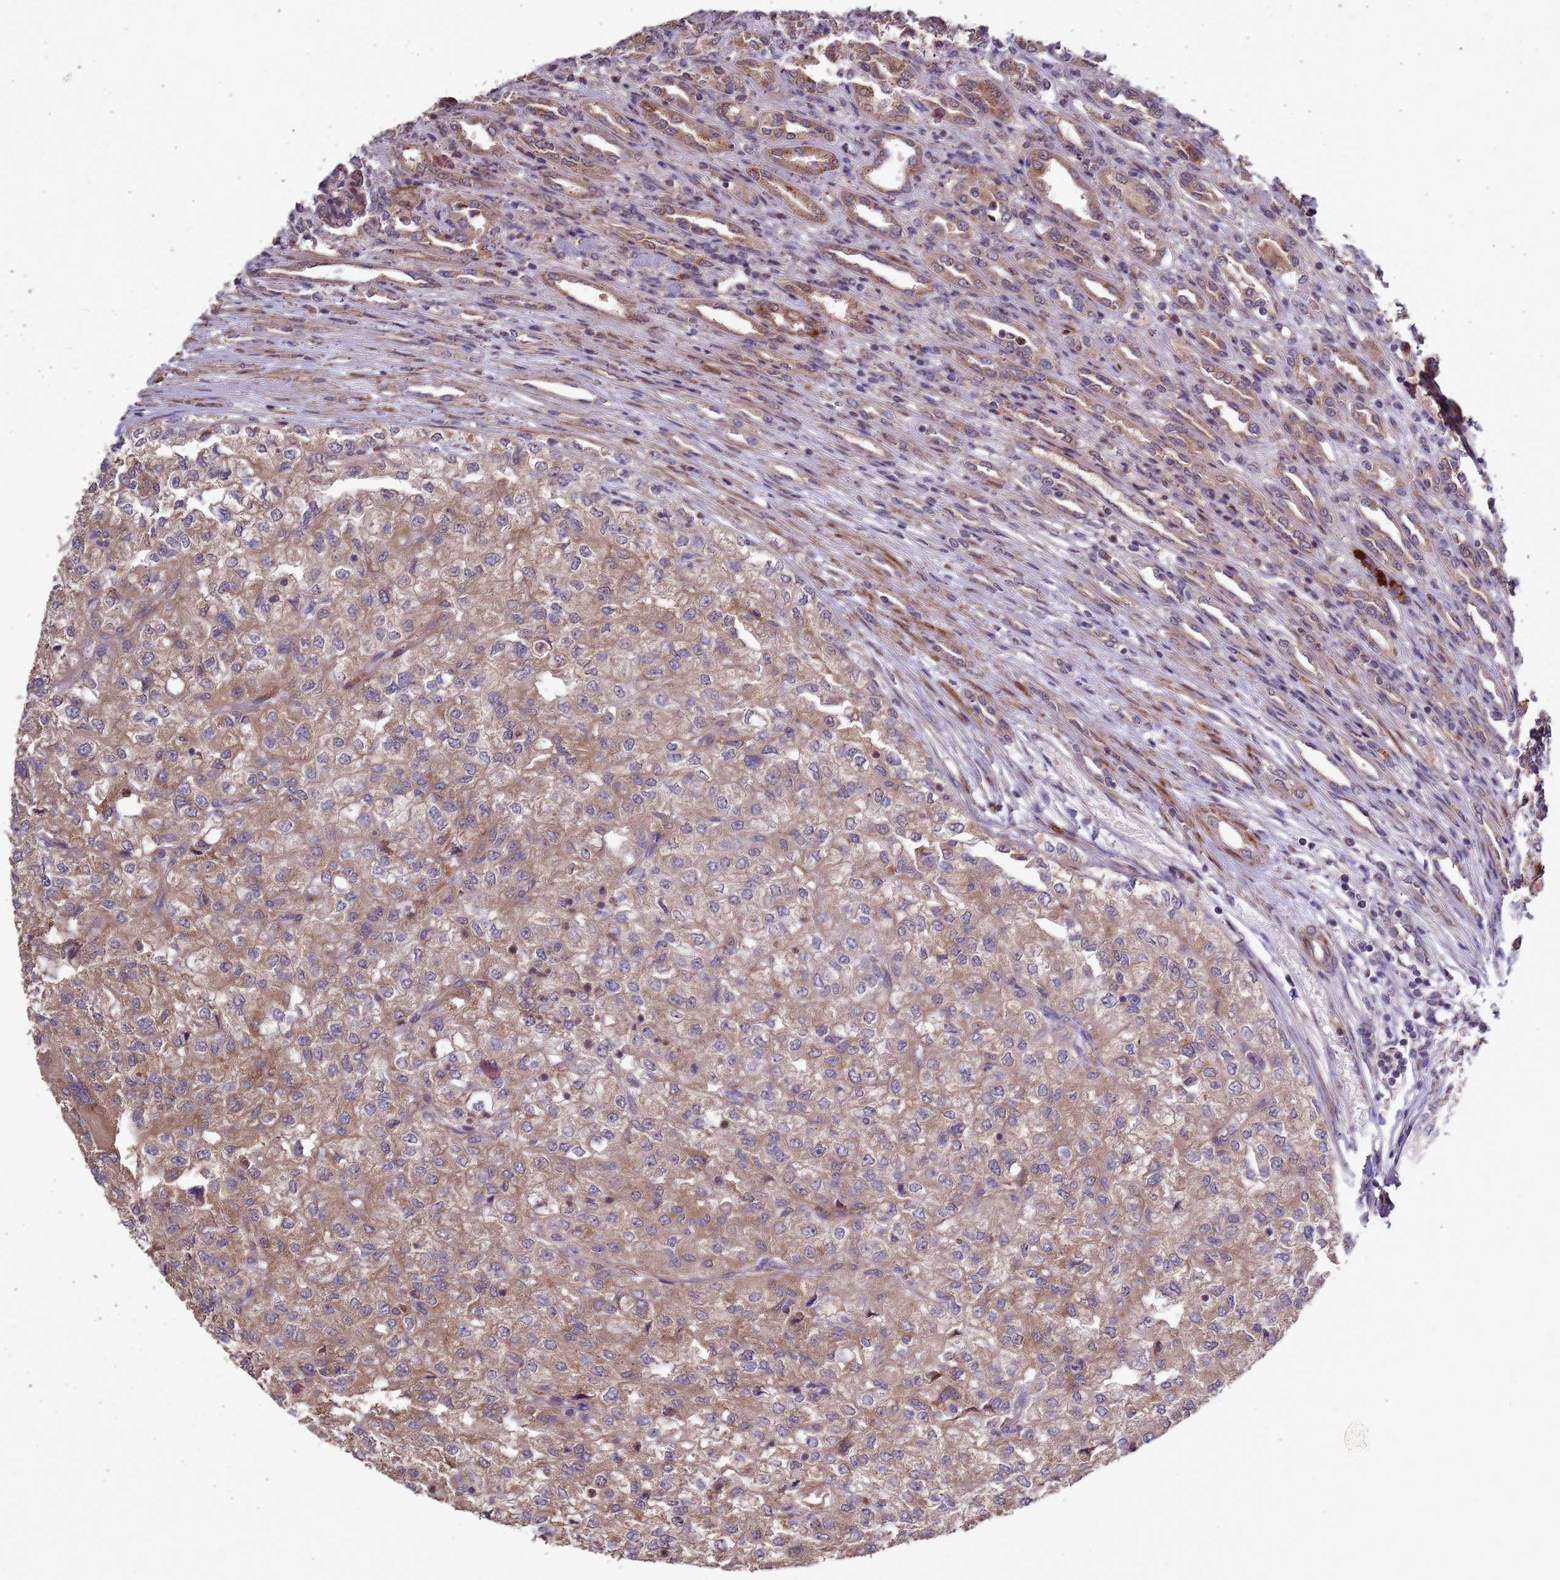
{"staining": {"intensity": "moderate", "quantity": ">75%", "location": "cytoplasmic/membranous"}, "tissue": "renal cancer", "cell_type": "Tumor cells", "image_type": "cancer", "snomed": [{"axis": "morphology", "description": "Adenocarcinoma, NOS"}, {"axis": "topography", "description": "Kidney"}], "caption": "Immunohistochemical staining of human renal cancer (adenocarcinoma) reveals medium levels of moderate cytoplasmic/membranous positivity in about >75% of tumor cells. (Brightfield microscopy of DAB IHC at high magnification).", "gene": "RSPRY1", "patient": {"sex": "female", "age": 54}}